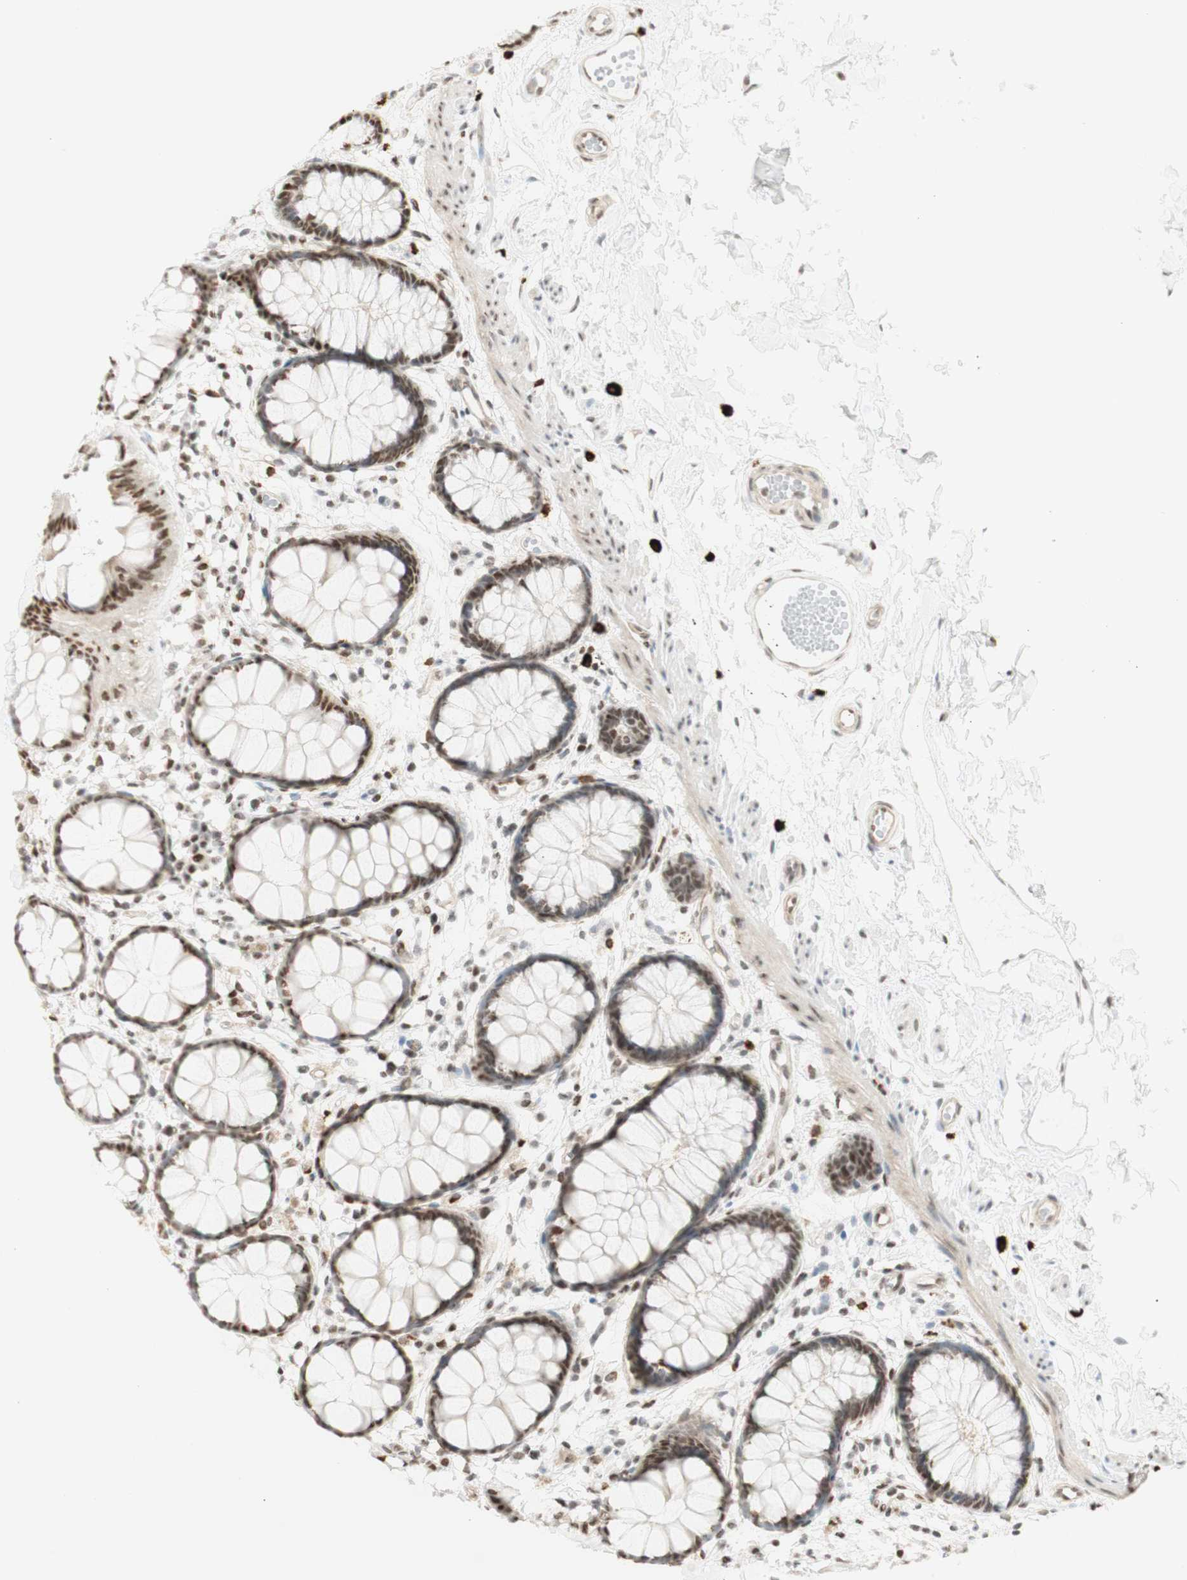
{"staining": {"intensity": "moderate", "quantity": ">75%", "location": "nuclear"}, "tissue": "rectum", "cell_type": "Glandular cells", "image_type": "normal", "snomed": [{"axis": "morphology", "description": "Normal tissue, NOS"}, {"axis": "topography", "description": "Rectum"}], "caption": "Moderate nuclear staining is present in approximately >75% of glandular cells in normal rectum.", "gene": "ZMYM6", "patient": {"sex": "female", "age": 66}}